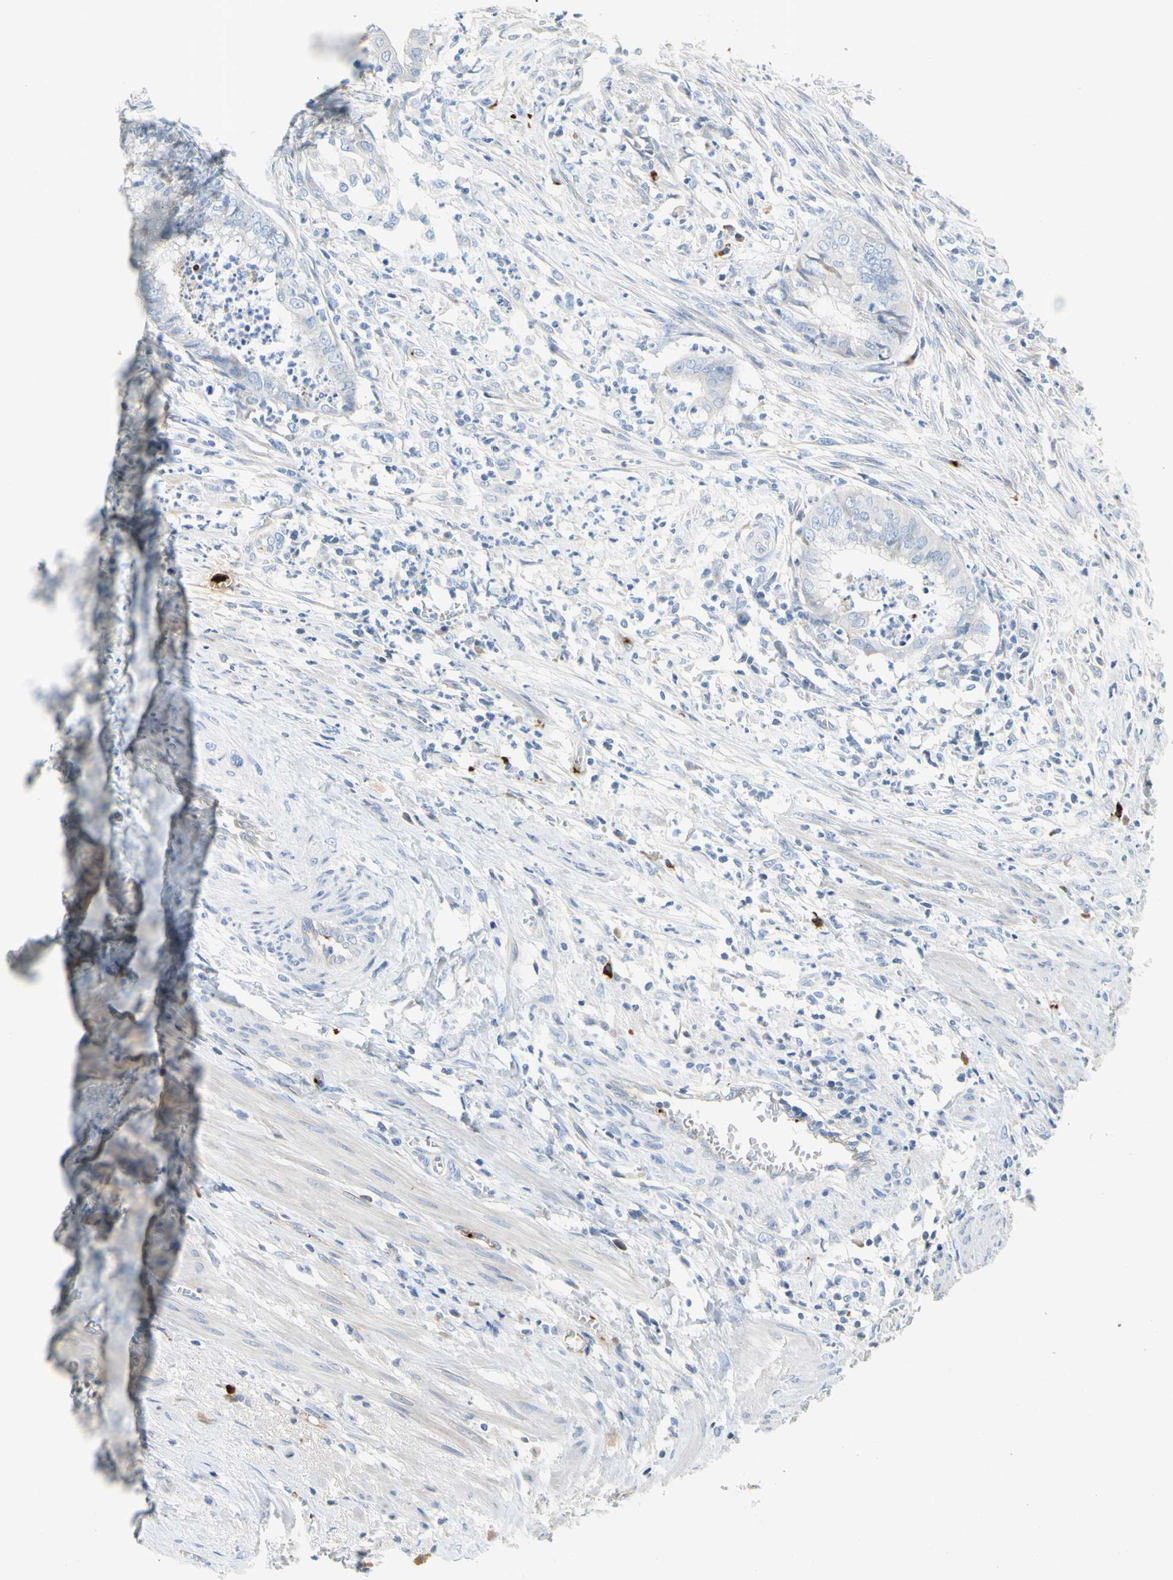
{"staining": {"intensity": "negative", "quantity": "none", "location": "none"}, "tissue": "endometrial cancer", "cell_type": "Tumor cells", "image_type": "cancer", "snomed": [{"axis": "morphology", "description": "Necrosis, NOS"}, {"axis": "morphology", "description": "Adenocarcinoma, NOS"}, {"axis": "topography", "description": "Endometrium"}], "caption": "The immunohistochemistry histopathology image has no significant expression in tumor cells of endometrial cancer tissue.", "gene": "PPBP", "patient": {"sex": "female", "age": 79}}